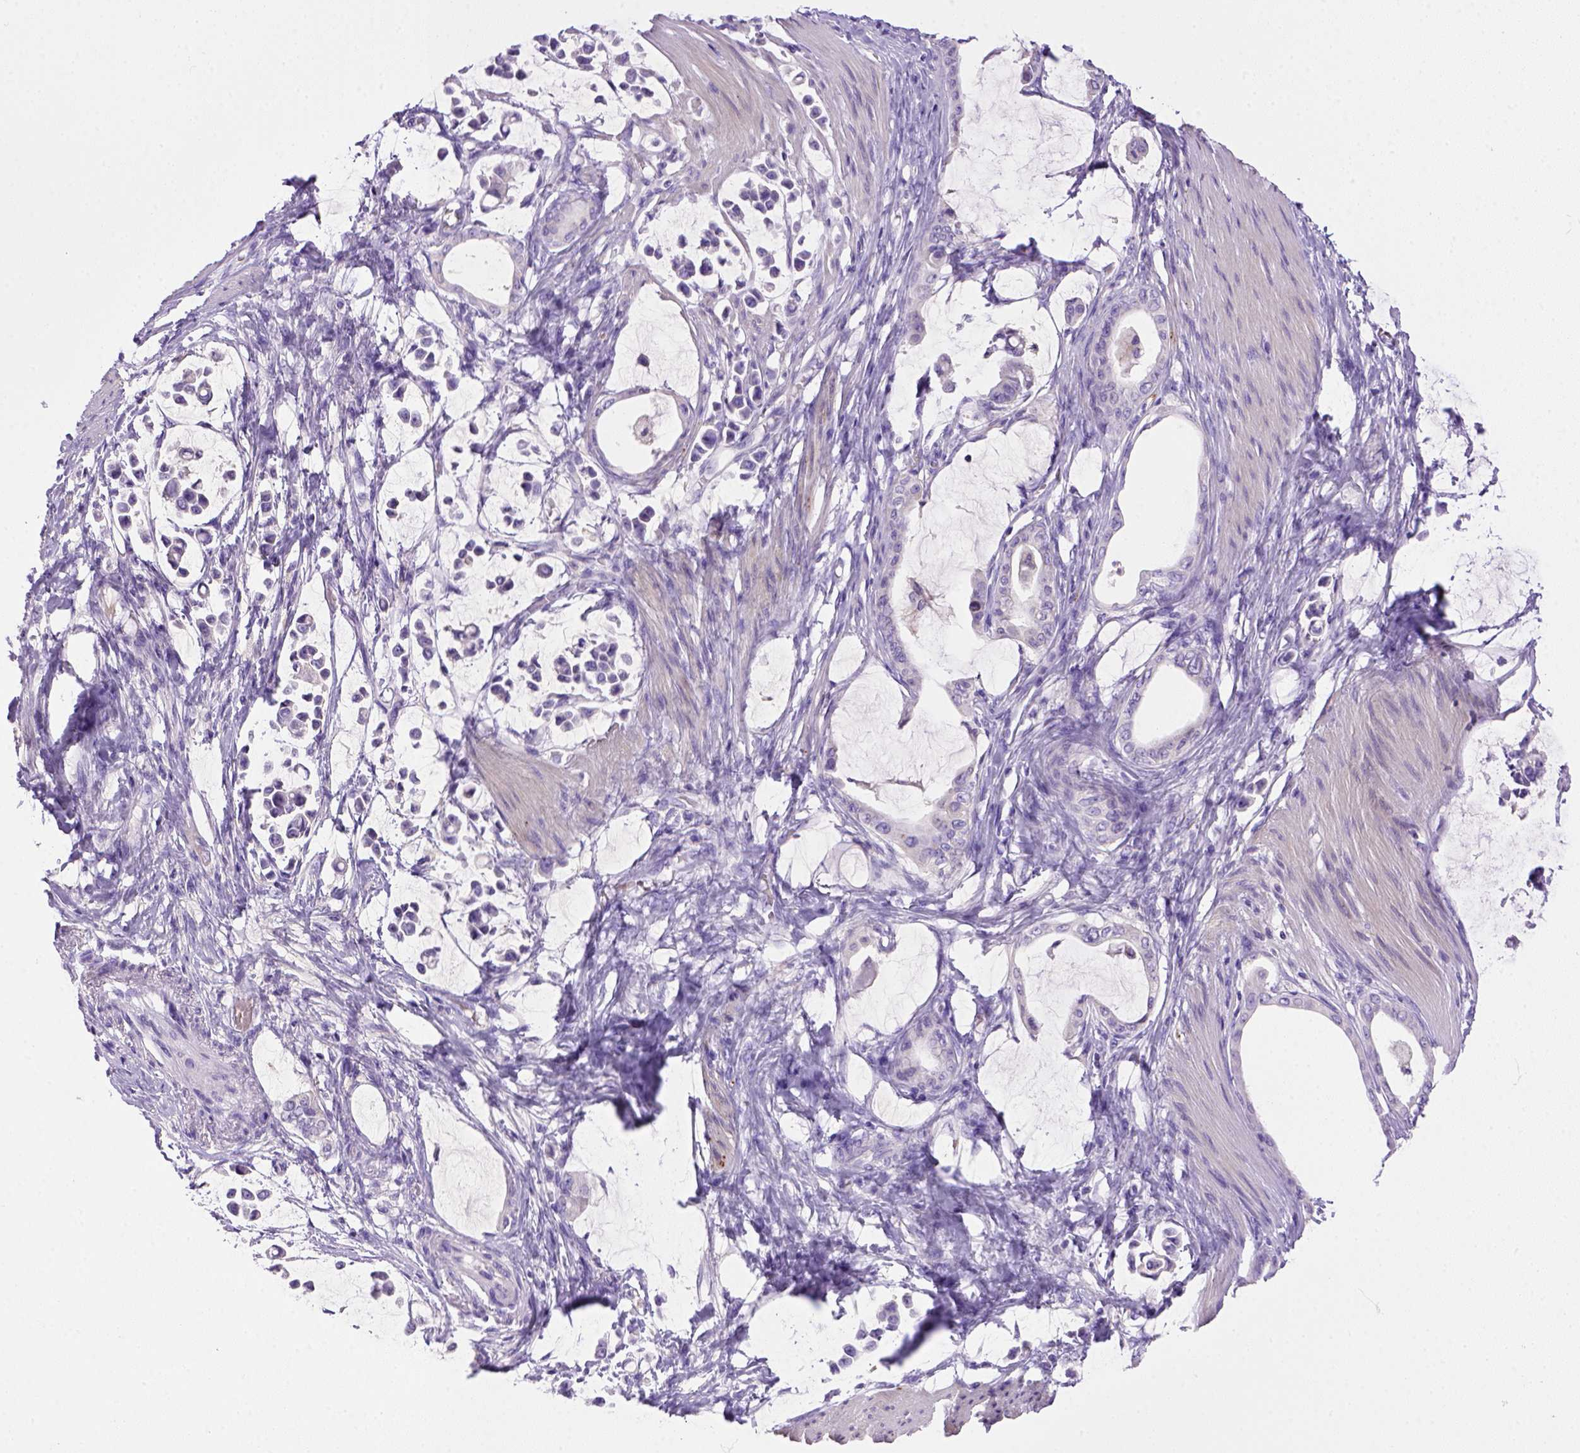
{"staining": {"intensity": "negative", "quantity": "none", "location": "none"}, "tissue": "stomach cancer", "cell_type": "Tumor cells", "image_type": "cancer", "snomed": [{"axis": "morphology", "description": "Adenocarcinoma, NOS"}, {"axis": "topography", "description": "Stomach"}], "caption": "DAB (3,3'-diaminobenzidine) immunohistochemical staining of human stomach adenocarcinoma reveals no significant expression in tumor cells. (Stains: DAB immunohistochemistry (IHC) with hematoxylin counter stain, Microscopy: brightfield microscopy at high magnification).", "gene": "BAAT", "patient": {"sex": "male", "age": 82}}